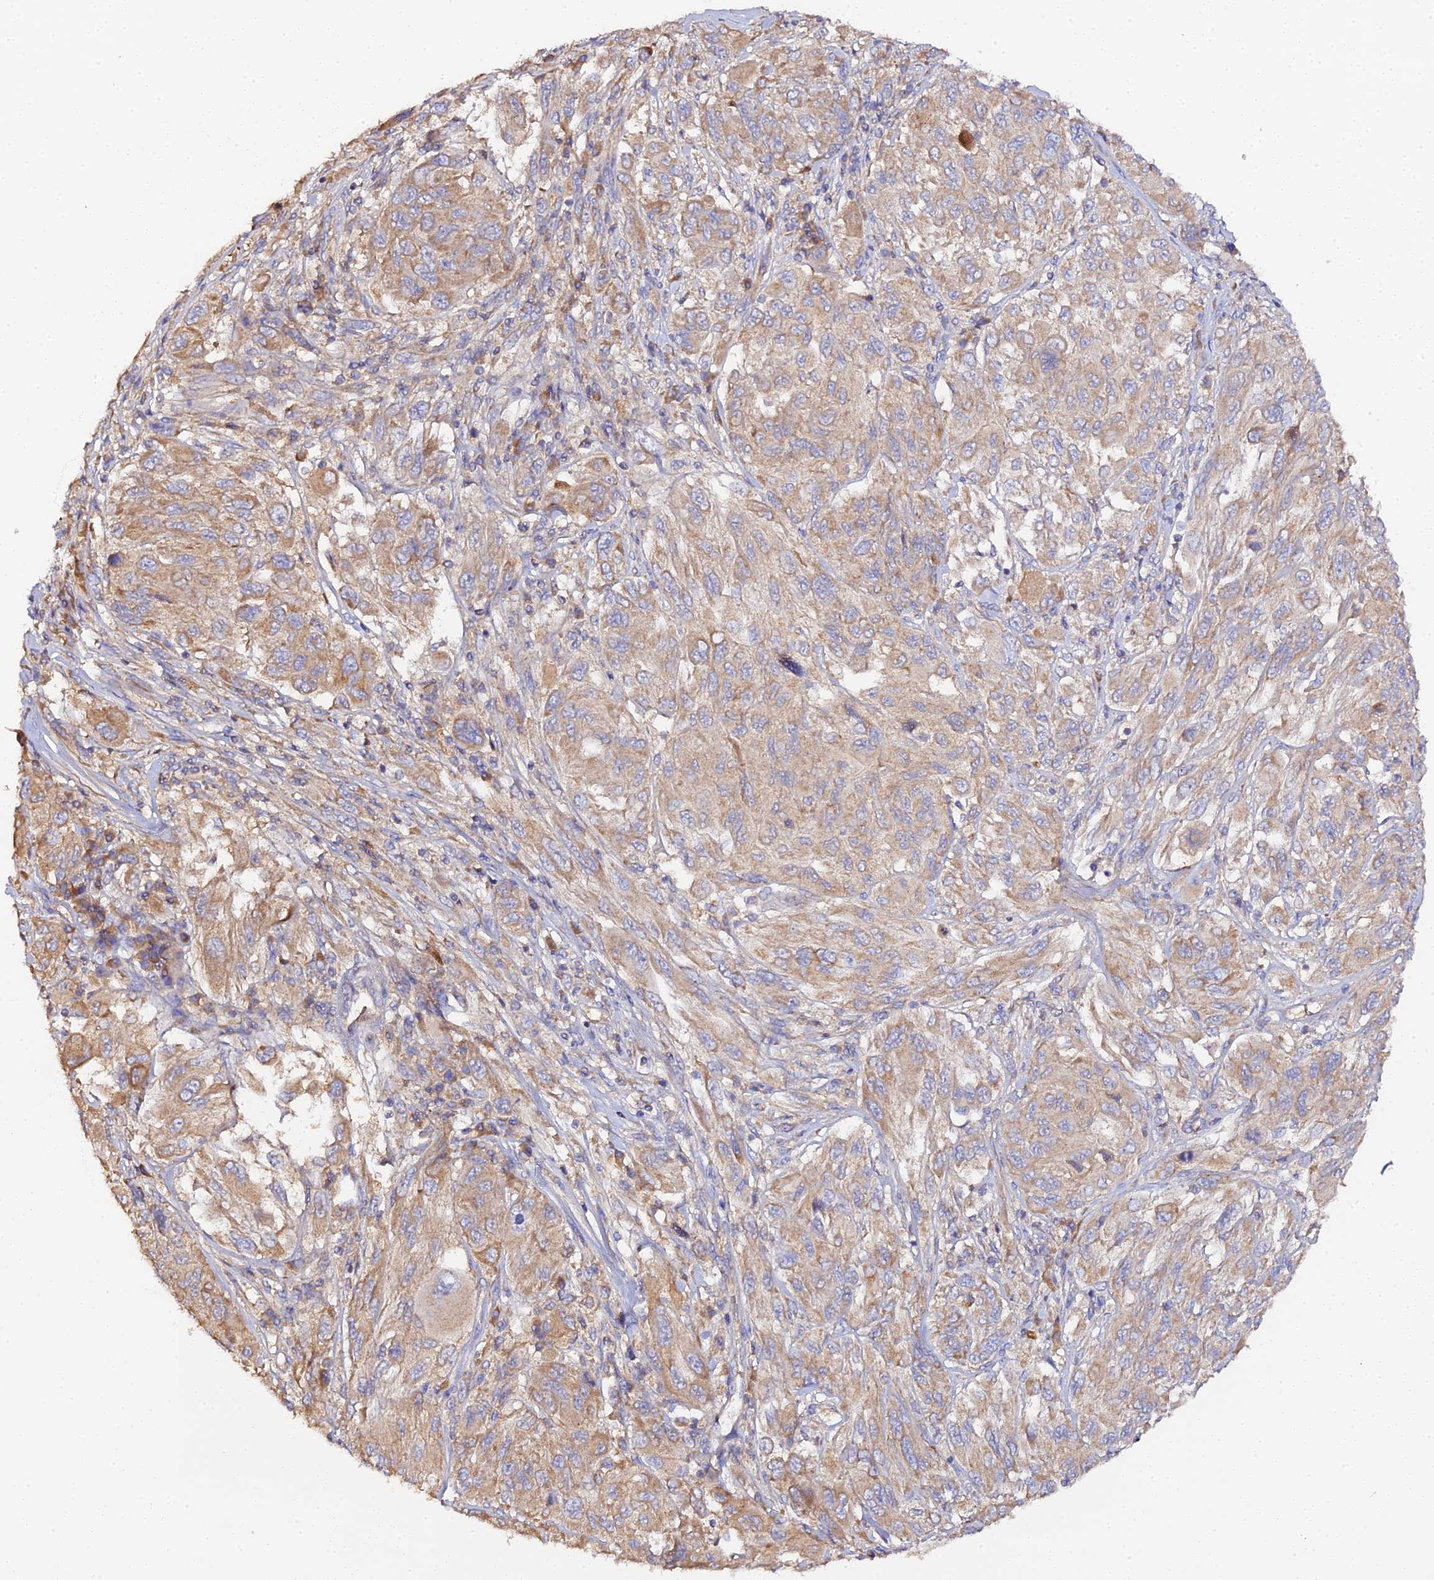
{"staining": {"intensity": "moderate", "quantity": ">75%", "location": "cytoplasmic/membranous"}, "tissue": "melanoma", "cell_type": "Tumor cells", "image_type": "cancer", "snomed": [{"axis": "morphology", "description": "Malignant melanoma, NOS"}, {"axis": "topography", "description": "Skin"}], "caption": "Moderate cytoplasmic/membranous staining for a protein is seen in approximately >75% of tumor cells of melanoma using IHC.", "gene": "SCX", "patient": {"sex": "female", "age": 91}}